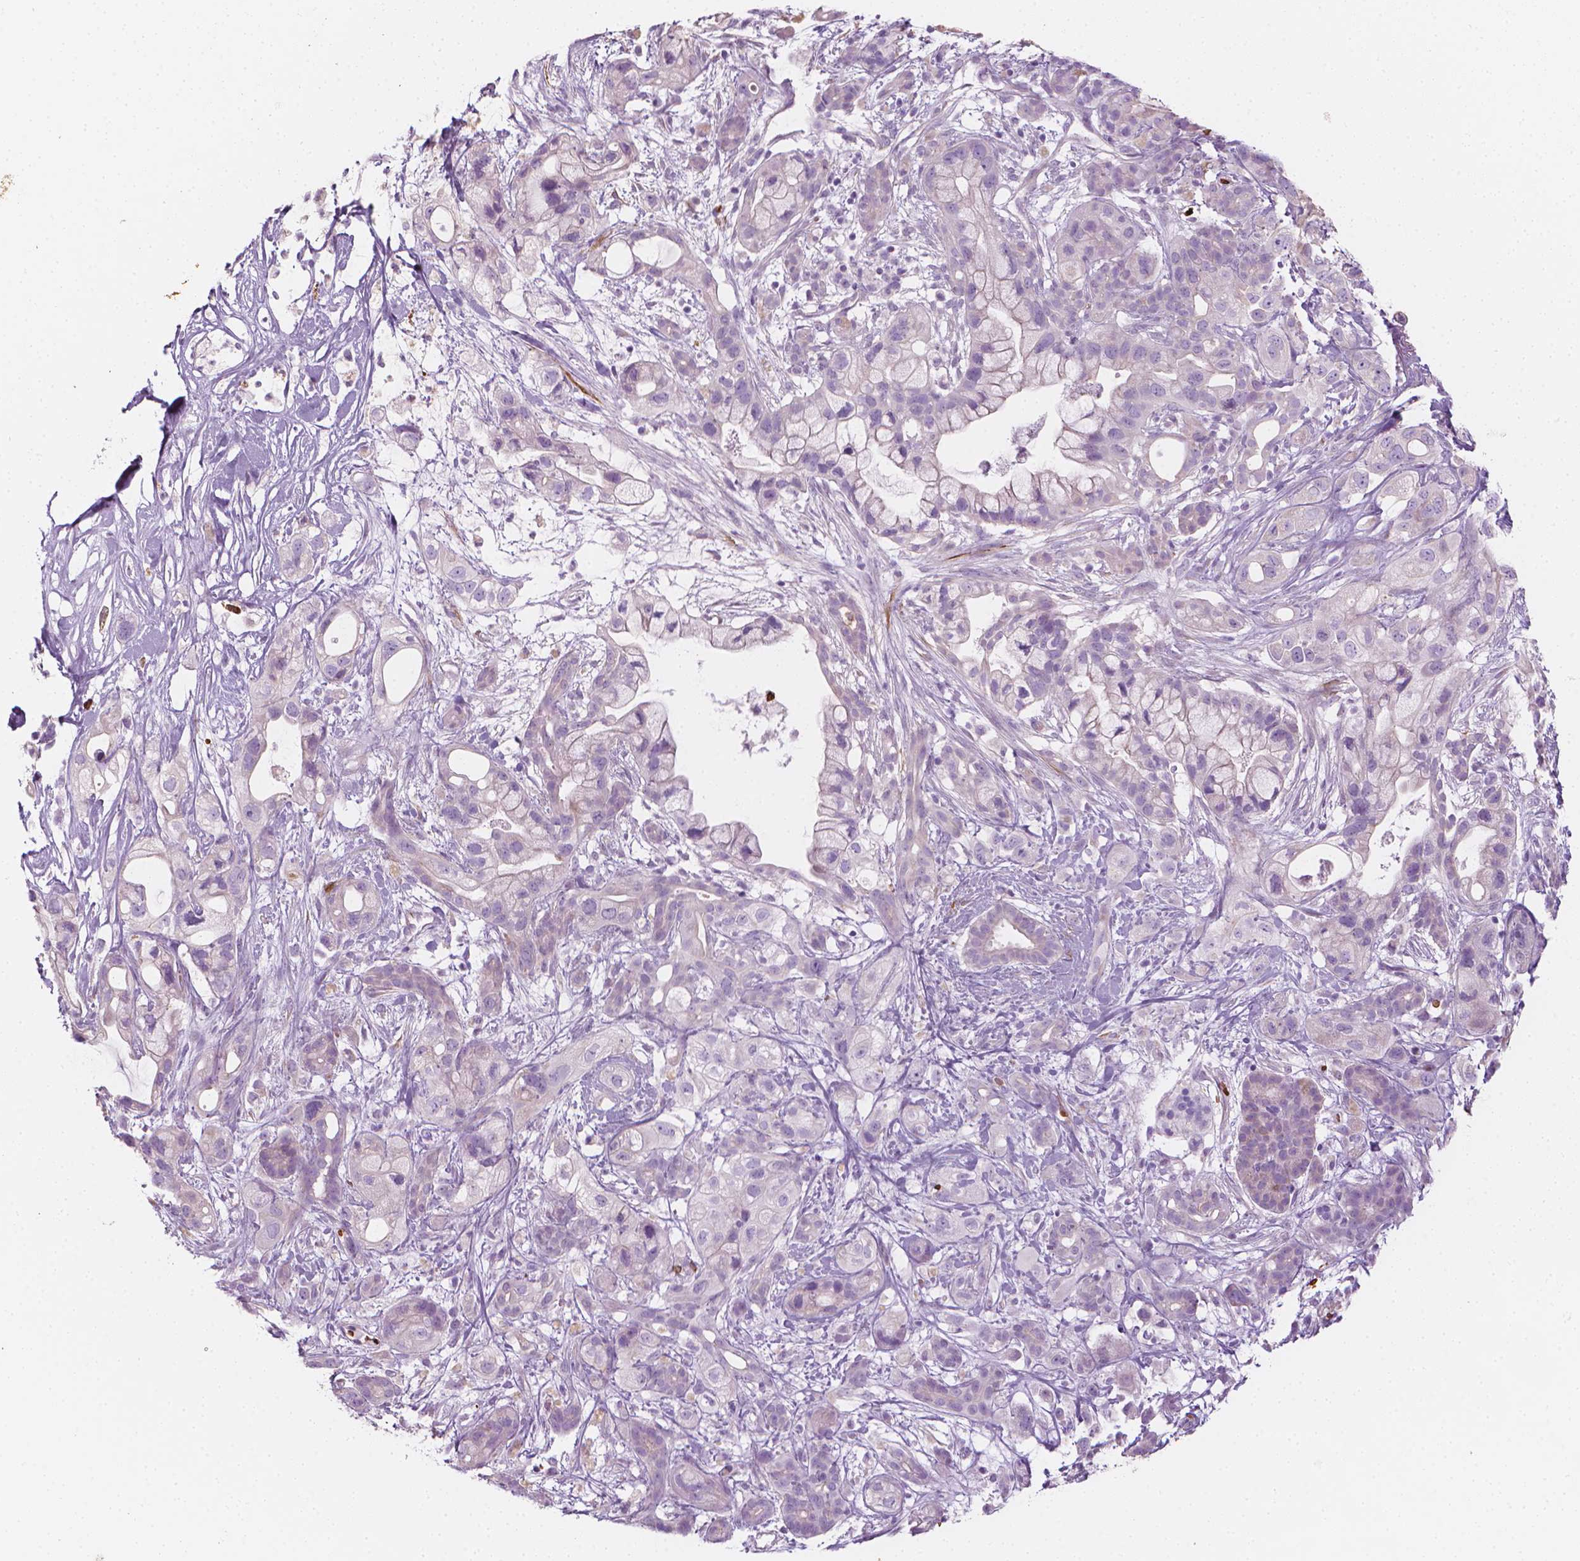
{"staining": {"intensity": "negative", "quantity": "none", "location": "none"}, "tissue": "pancreatic cancer", "cell_type": "Tumor cells", "image_type": "cancer", "snomed": [{"axis": "morphology", "description": "Adenocarcinoma, NOS"}, {"axis": "topography", "description": "Pancreas"}], "caption": "Image shows no significant protein positivity in tumor cells of pancreatic cancer.", "gene": "CES1", "patient": {"sex": "male", "age": 44}}